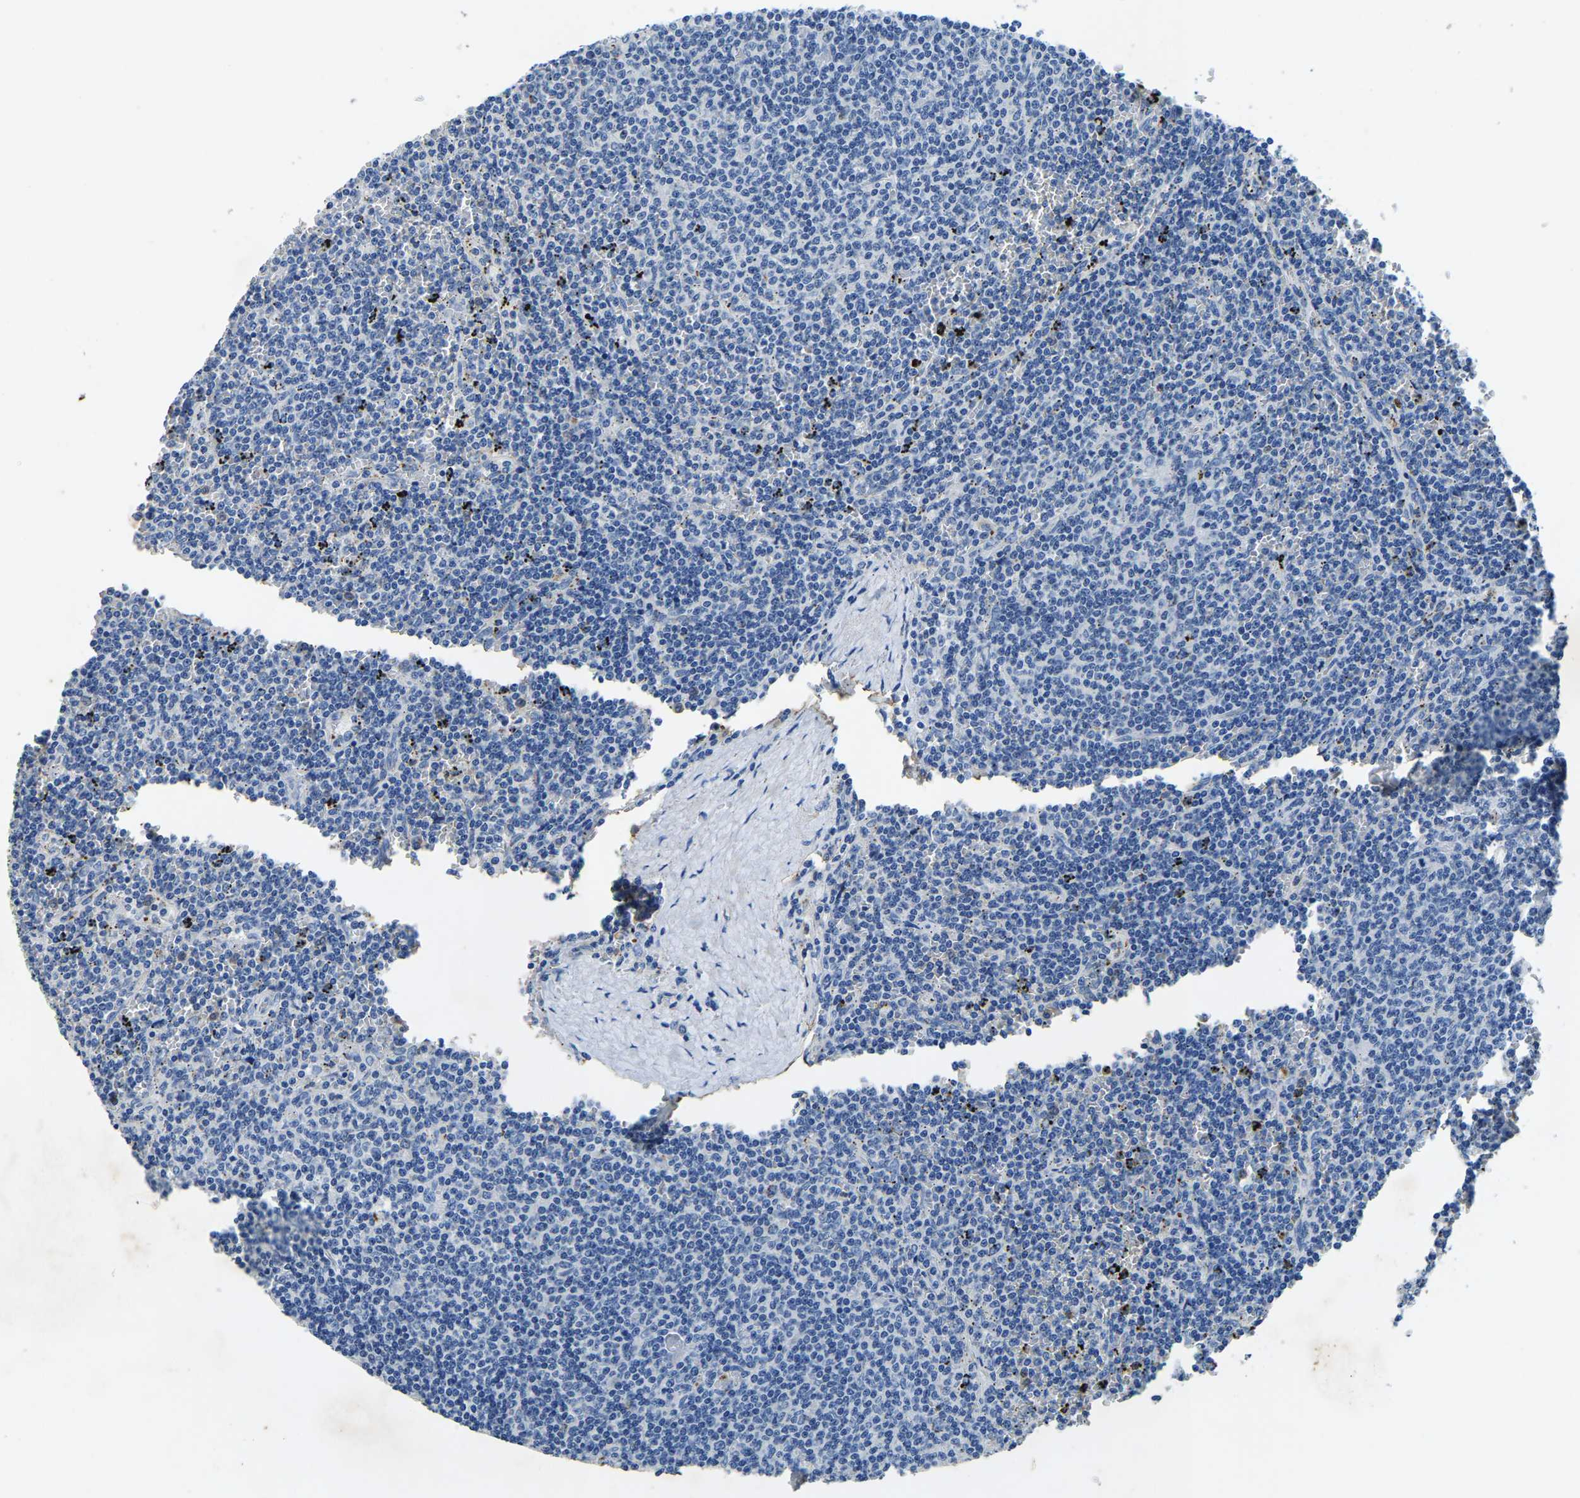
{"staining": {"intensity": "negative", "quantity": "none", "location": "none"}, "tissue": "lymphoma", "cell_type": "Tumor cells", "image_type": "cancer", "snomed": [{"axis": "morphology", "description": "Malignant lymphoma, non-Hodgkin's type, Low grade"}, {"axis": "topography", "description": "Spleen"}], "caption": "DAB immunohistochemical staining of lymphoma displays no significant expression in tumor cells.", "gene": "UBN2", "patient": {"sex": "female", "age": 50}}